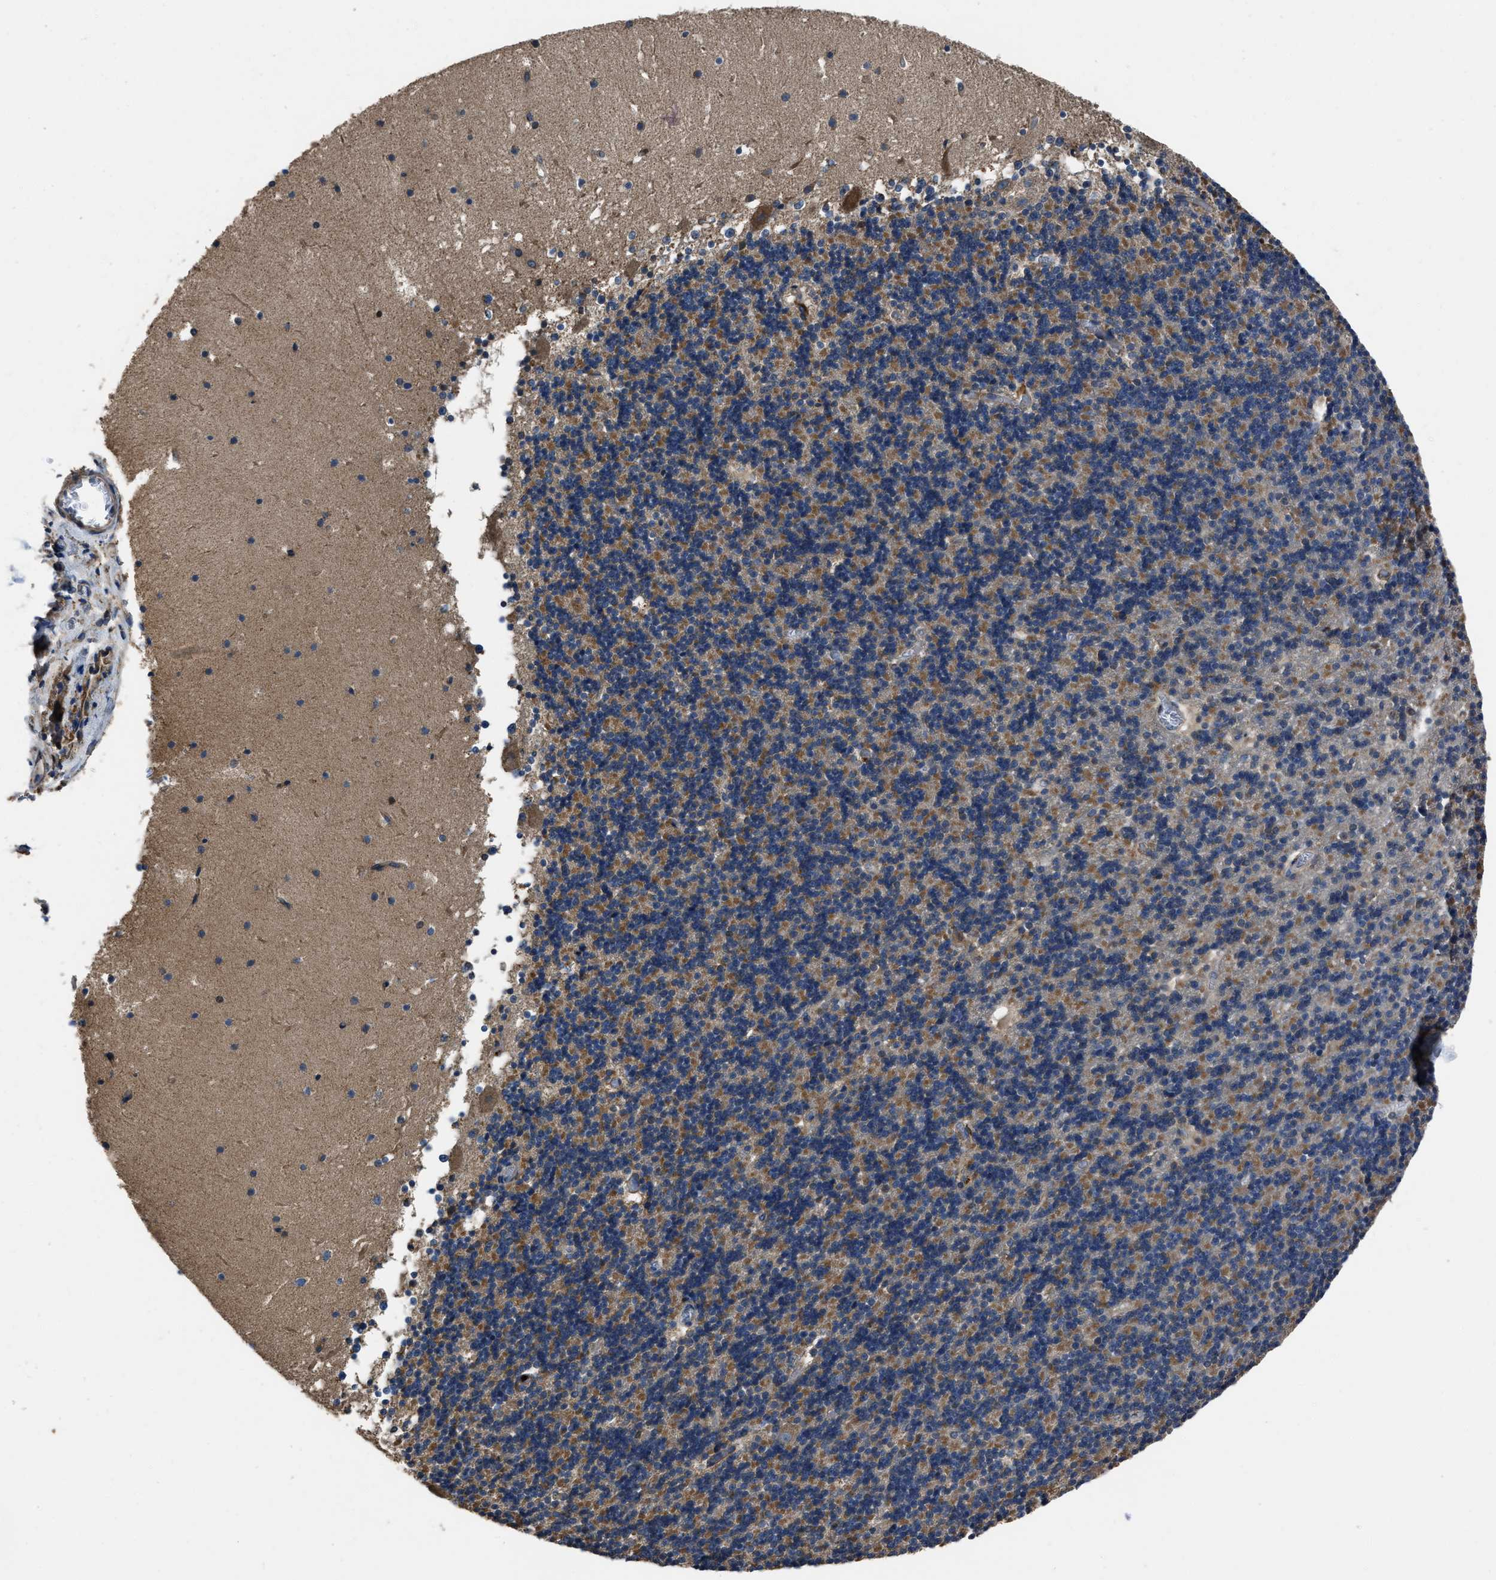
{"staining": {"intensity": "moderate", "quantity": "25%-75%", "location": "cytoplasmic/membranous"}, "tissue": "cerebellum", "cell_type": "Cells in granular layer", "image_type": "normal", "snomed": [{"axis": "morphology", "description": "Normal tissue, NOS"}, {"axis": "topography", "description": "Cerebellum"}], "caption": "Protein expression analysis of normal cerebellum reveals moderate cytoplasmic/membranous positivity in approximately 25%-75% of cells in granular layer. Immunohistochemistry (ihc) stains the protein of interest in brown and the nuclei are stained blue.", "gene": "ANGPT1", "patient": {"sex": "male", "age": 45}}